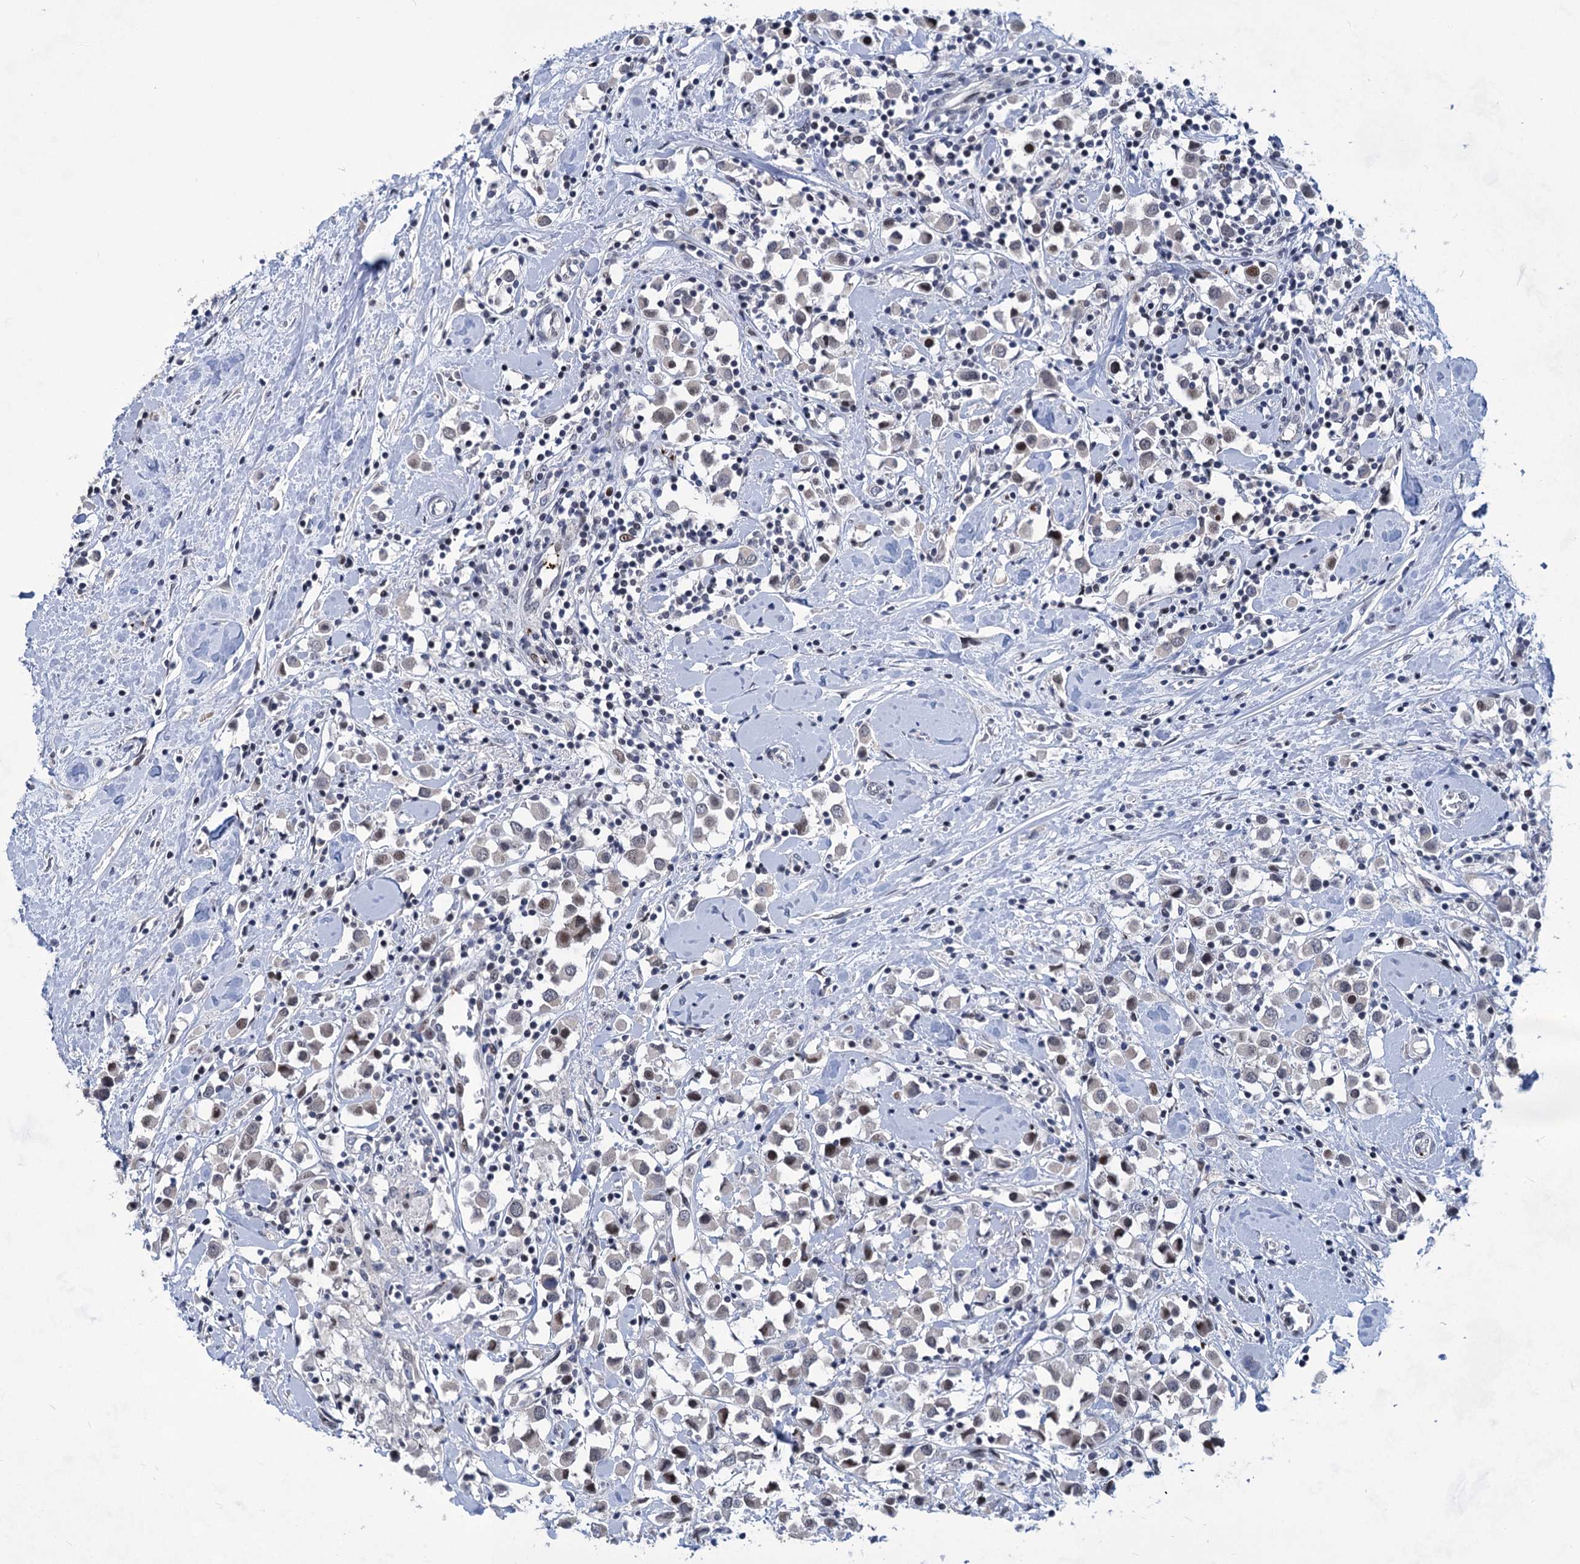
{"staining": {"intensity": "weak", "quantity": "<25%", "location": "nuclear"}, "tissue": "breast cancer", "cell_type": "Tumor cells", "image_type": "cancer", "snomed": [{"axis": "morphology", "description": "Duct carcinoma"}, {"axis": "topography", "description": "Breast"}], "caption": "A histopathology image of human breast cancer (intraductal carcinoma) is negative for staining in tumor cells.", "gene": "MON2", "patient": {"sex": "female", "age": 61}}